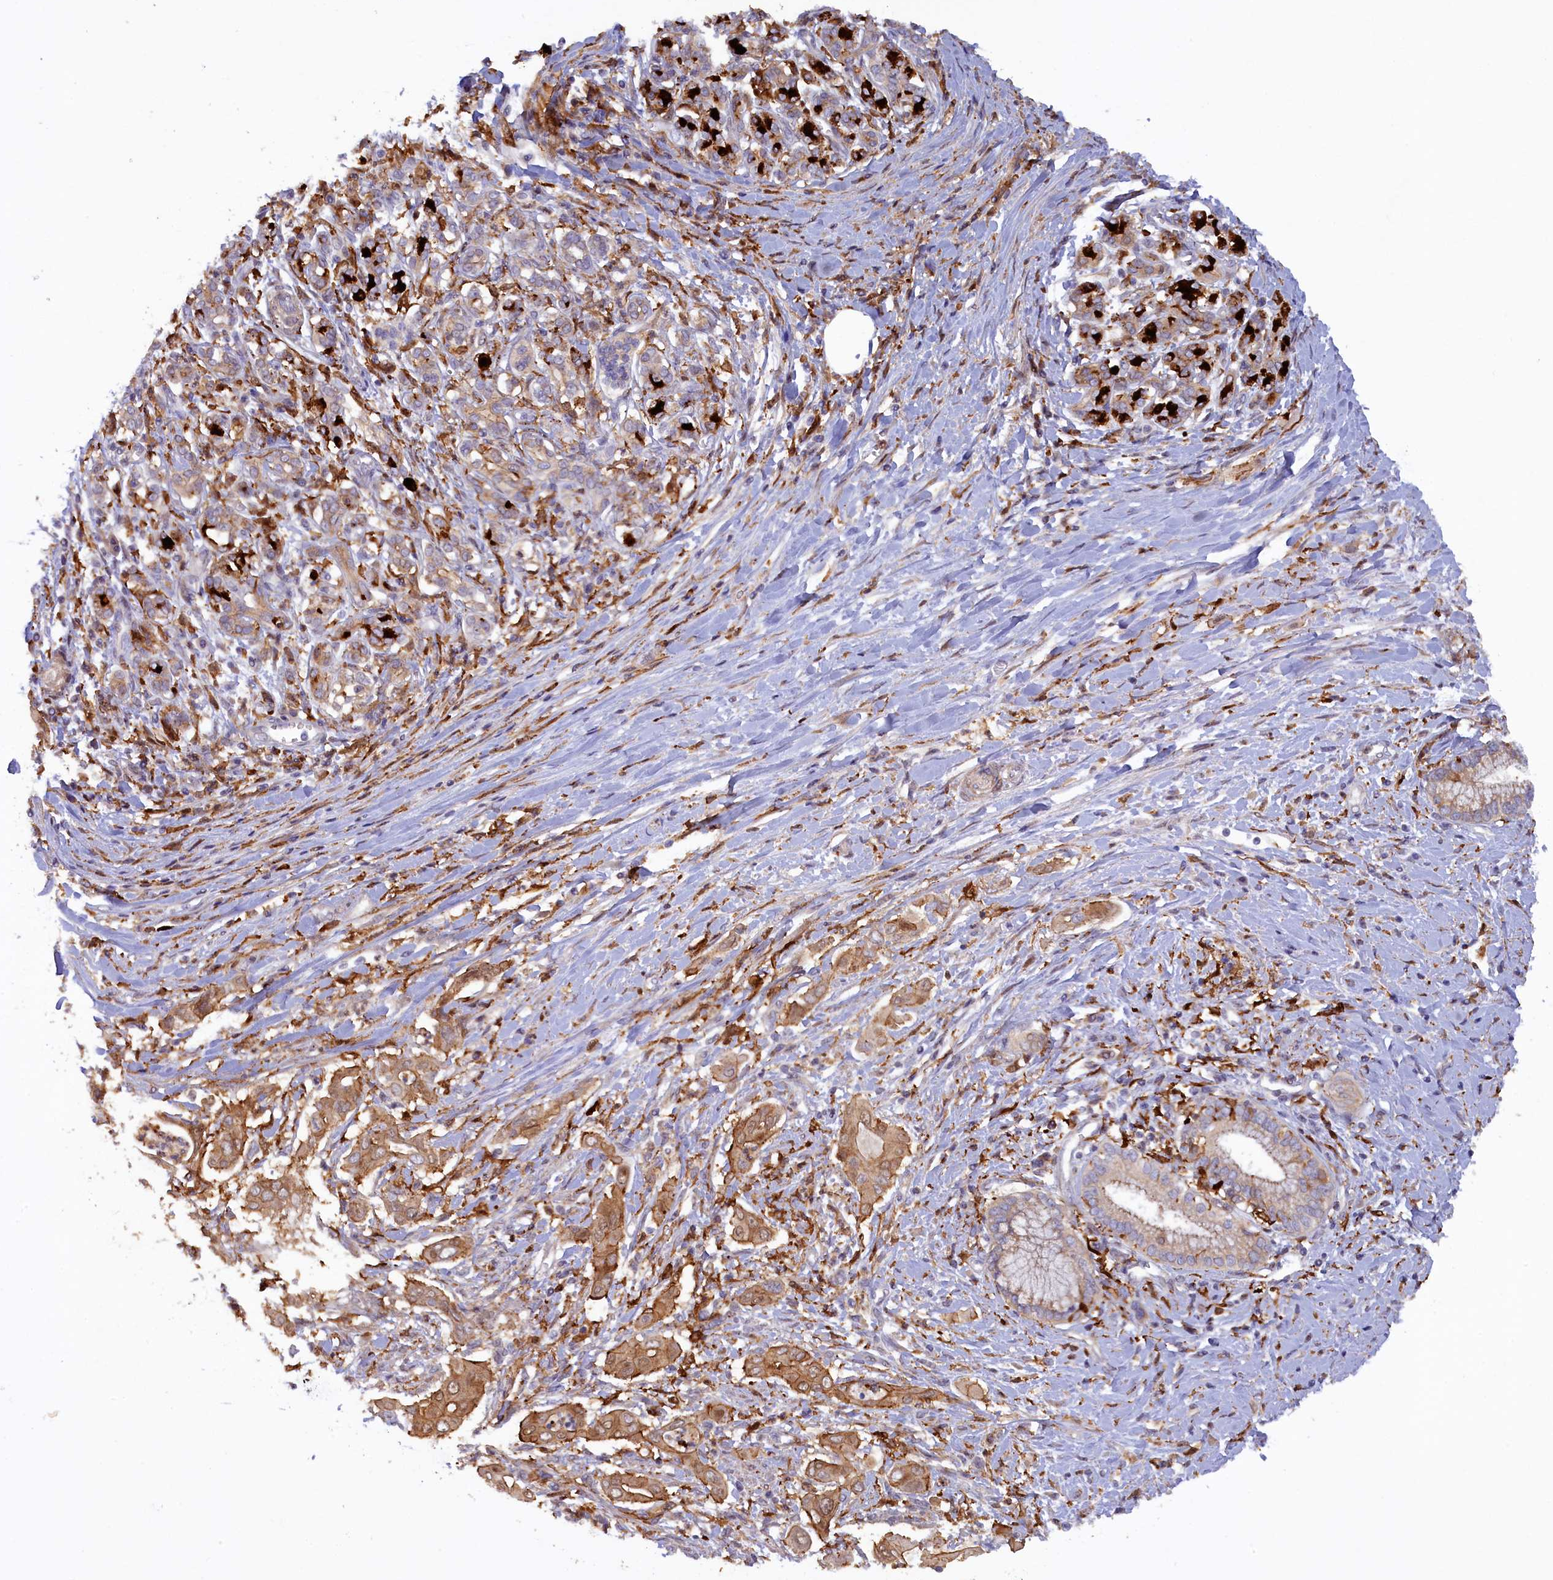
{"staining": {"intensity": "moderate", "quantity": ">75%", "location": "cytoplasmic/membranous,nuclear"}, "tissue": "pancreatic cancer", "cell_type": "Tumor cells", "image_type": "cancer", "snomed": [{"axis": "morphology", "description": "Adenocarcinoma, NOS"}, {"axis": "topography", "description": "Pancreas"}], "caption": "Protein expression analysis of pancreatic cancer exhibits moderate cytoplasmic/membranous and nuclear staining in approximately >75% of tumor cells. The staining is performed using DAB (3,3'-diaminobenzidine) brown chromogen to label protein expression. The nuclei are counter-stained blue using hematoxylin.", "gene": "FERMT1", "patient": {"sex": "male", "age": 58}}